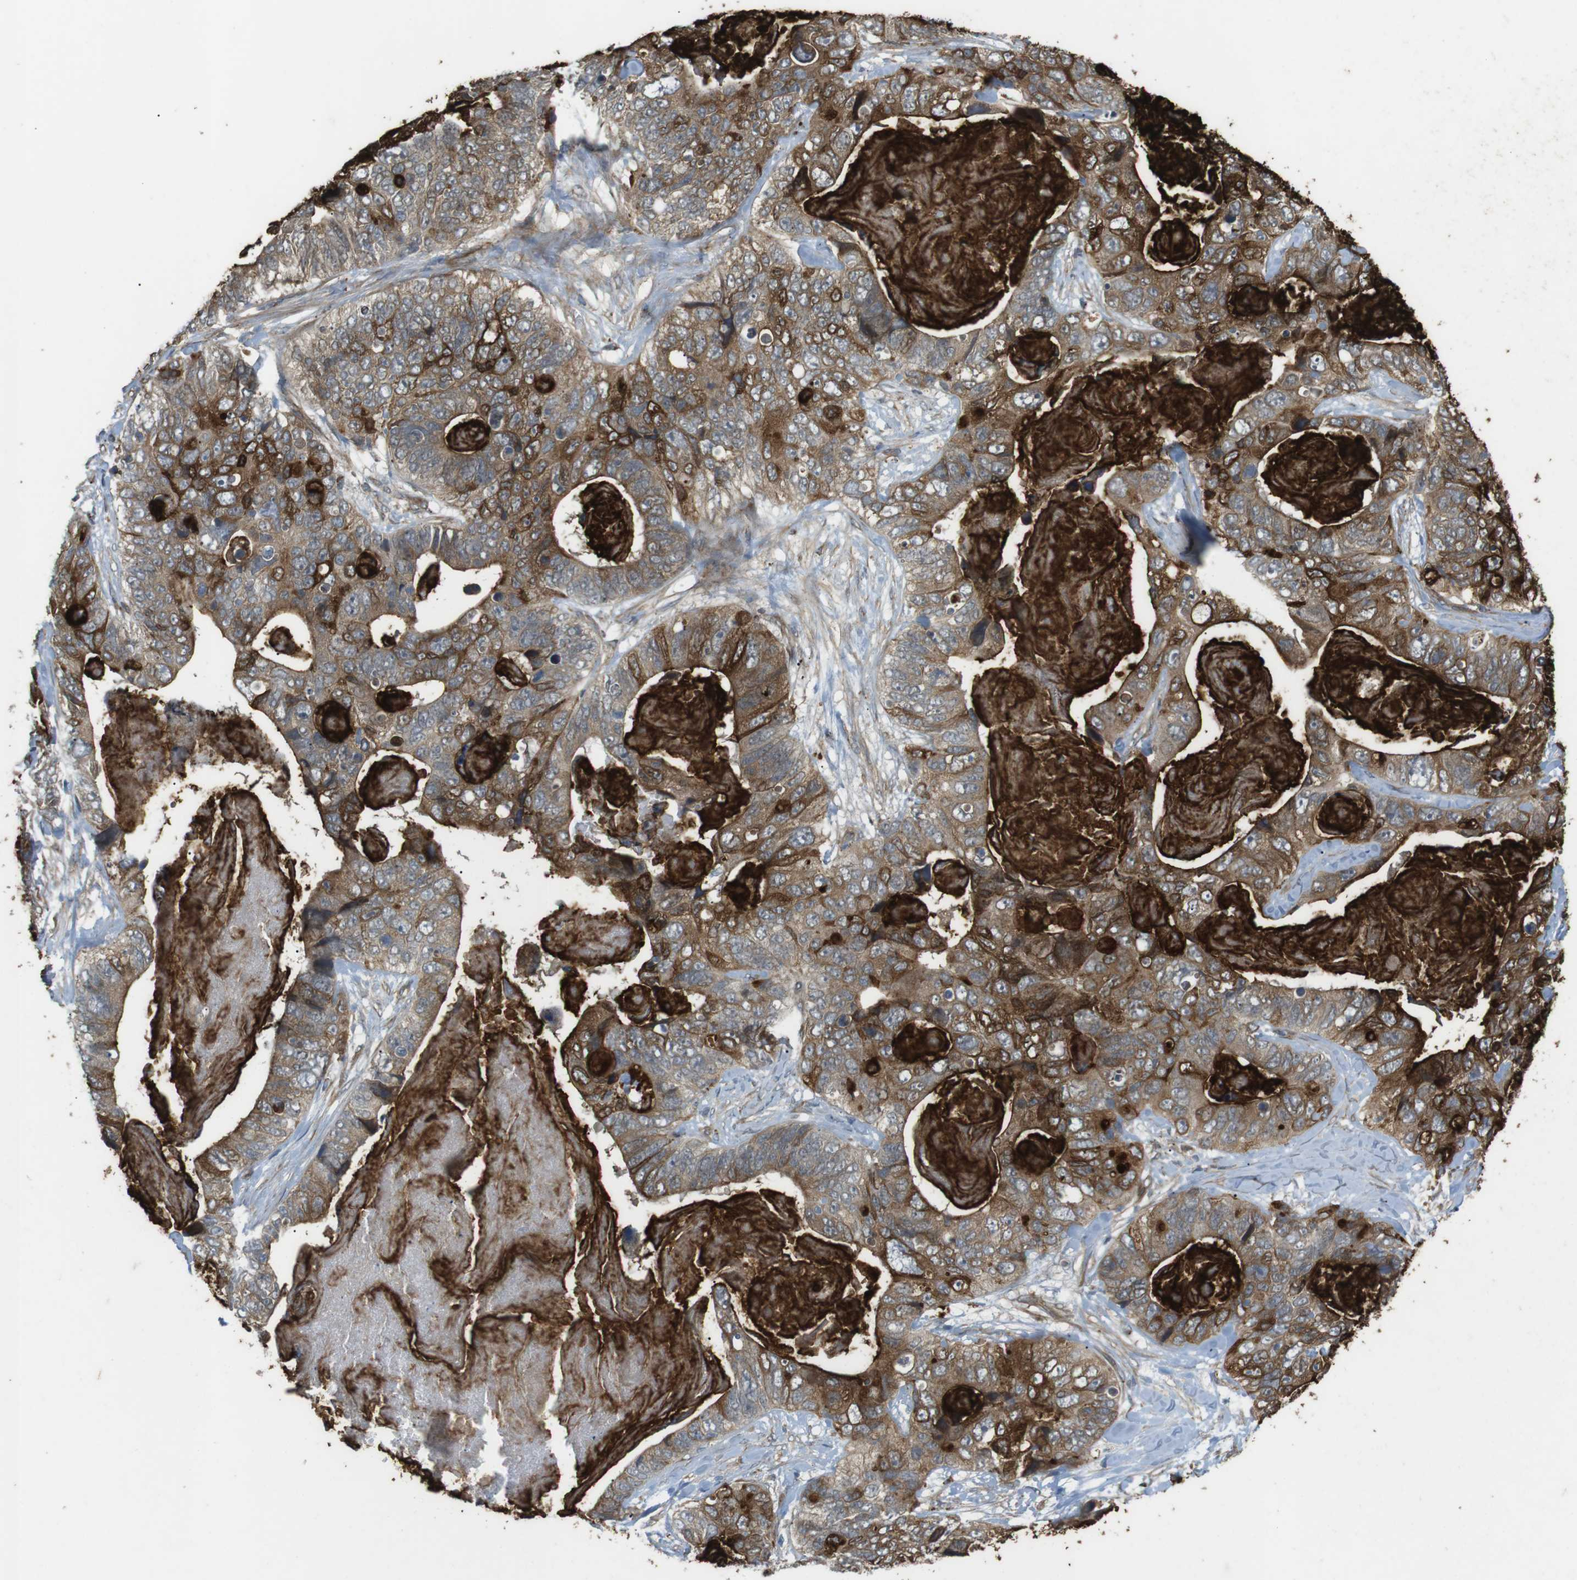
{"staining": {"intensity": "moderate", "quantity": ">75%", "location": "cytoplasmic/membranous"}, "tissue": "stomach cancer", "cell_type": "Tumor cells", "image_type": "cancer", "snomed": [{"axis": "morphology", "description": "Adenocarcinoma, NOS"}, {"axis": "topography", "description": "Stomach"}], "caption": "Protein analysis of stomach cancer tissue exhibits moderate cytoplasmic/membranous staining in approximately >75% of tumor cells.", "gene": "KANK2", "patient": {"sex": "female", "age": 89}}